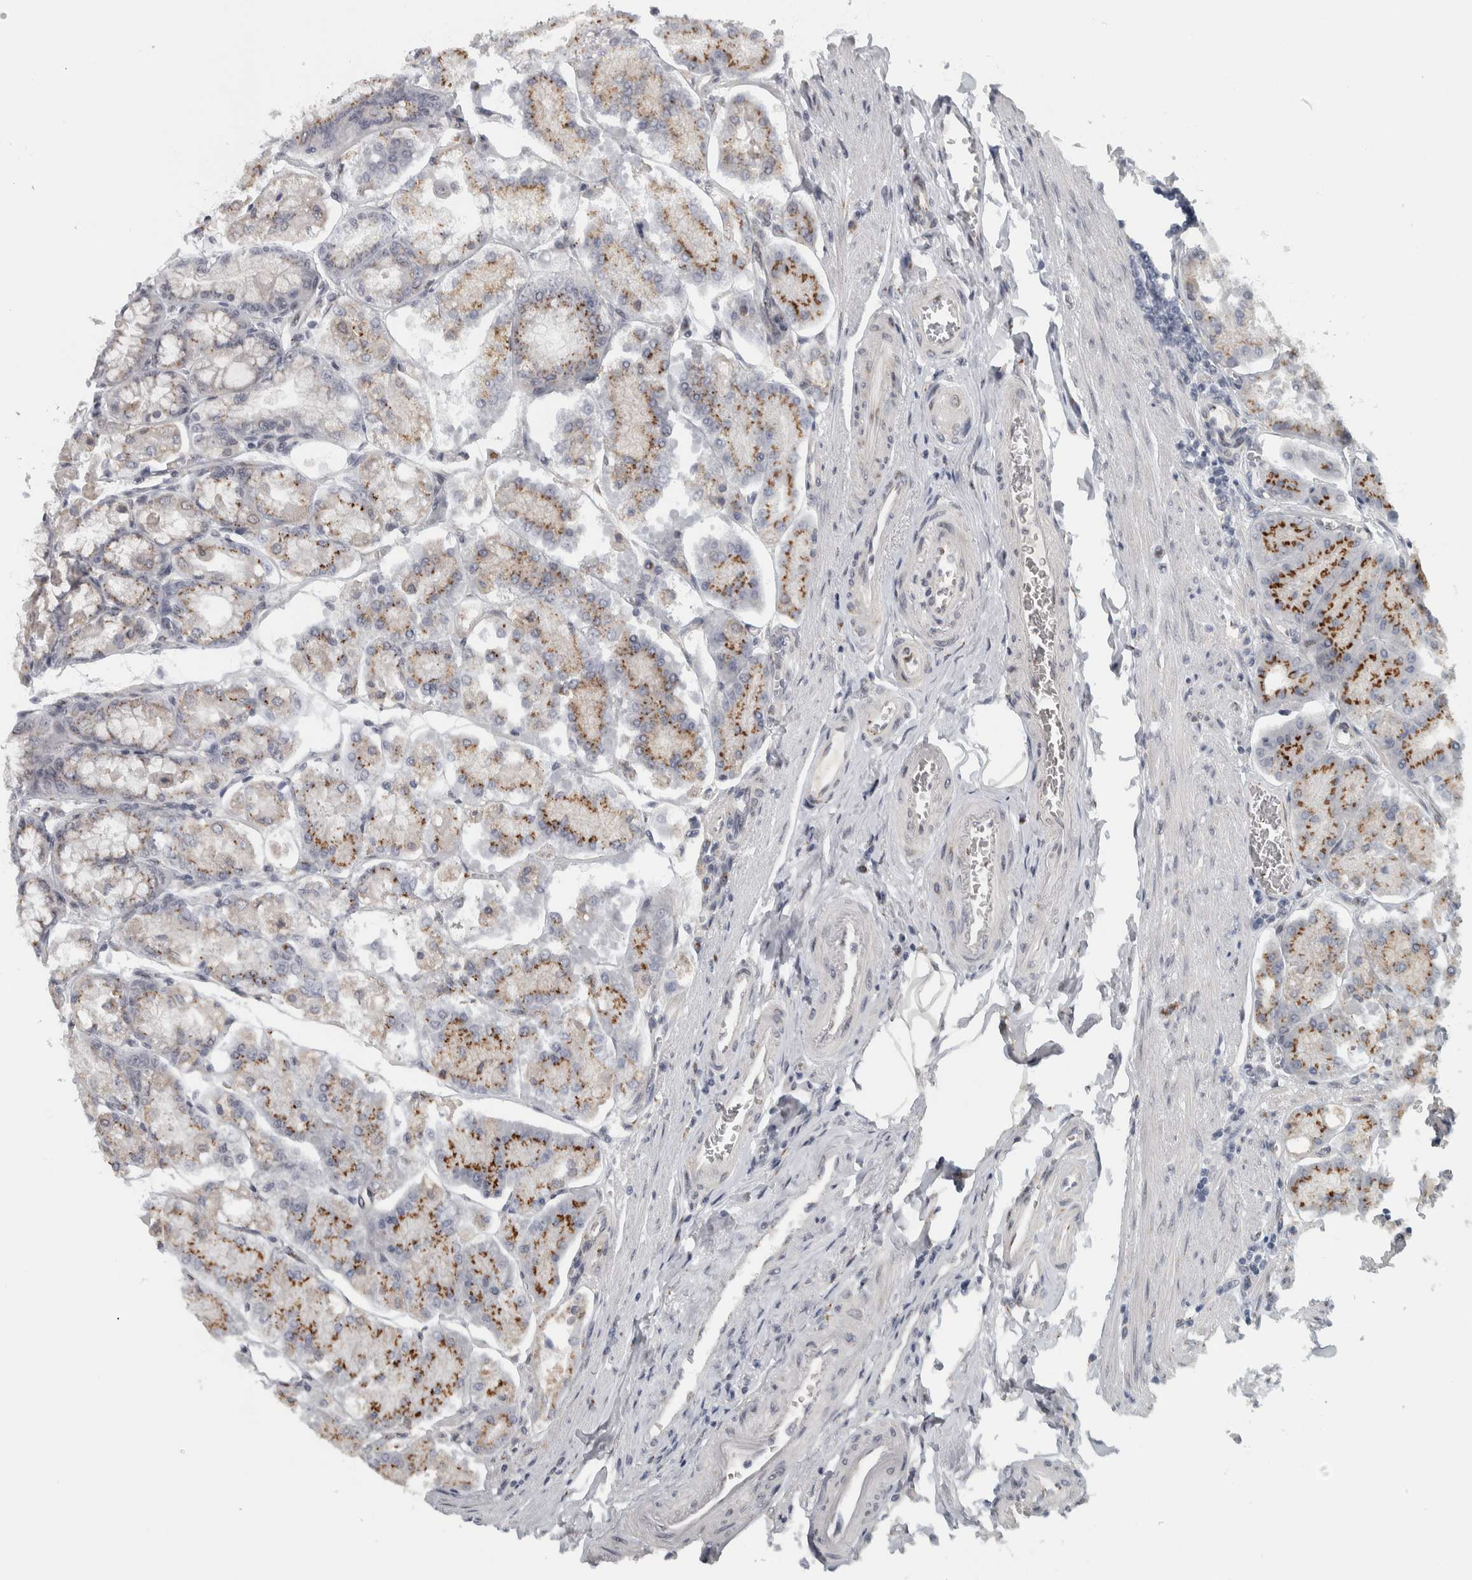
{"staining": {"intensity": "moderate", "quantity": ">75%", "location": "cytoplasmic/membranous,nuclear"}, "tissue": "stomach", "cell_type": "Glandular cells", "image_type": "normal", "snomed": [{"axis": "morphology", "description": "Normal tissue, NOS"}, {"axis": "topography", "description": "Stomach, lower"}], "caption": "Immunohistochemistry micrograph of normal stomach stained for a protein (brown), which demonstrates medium levels of moderate cytoplasmic/membranous,nuclear staining in approximately >75% of glandular cells.", "gene": "ZMYND8", "patient": {"sex": "male", "age": 71}}